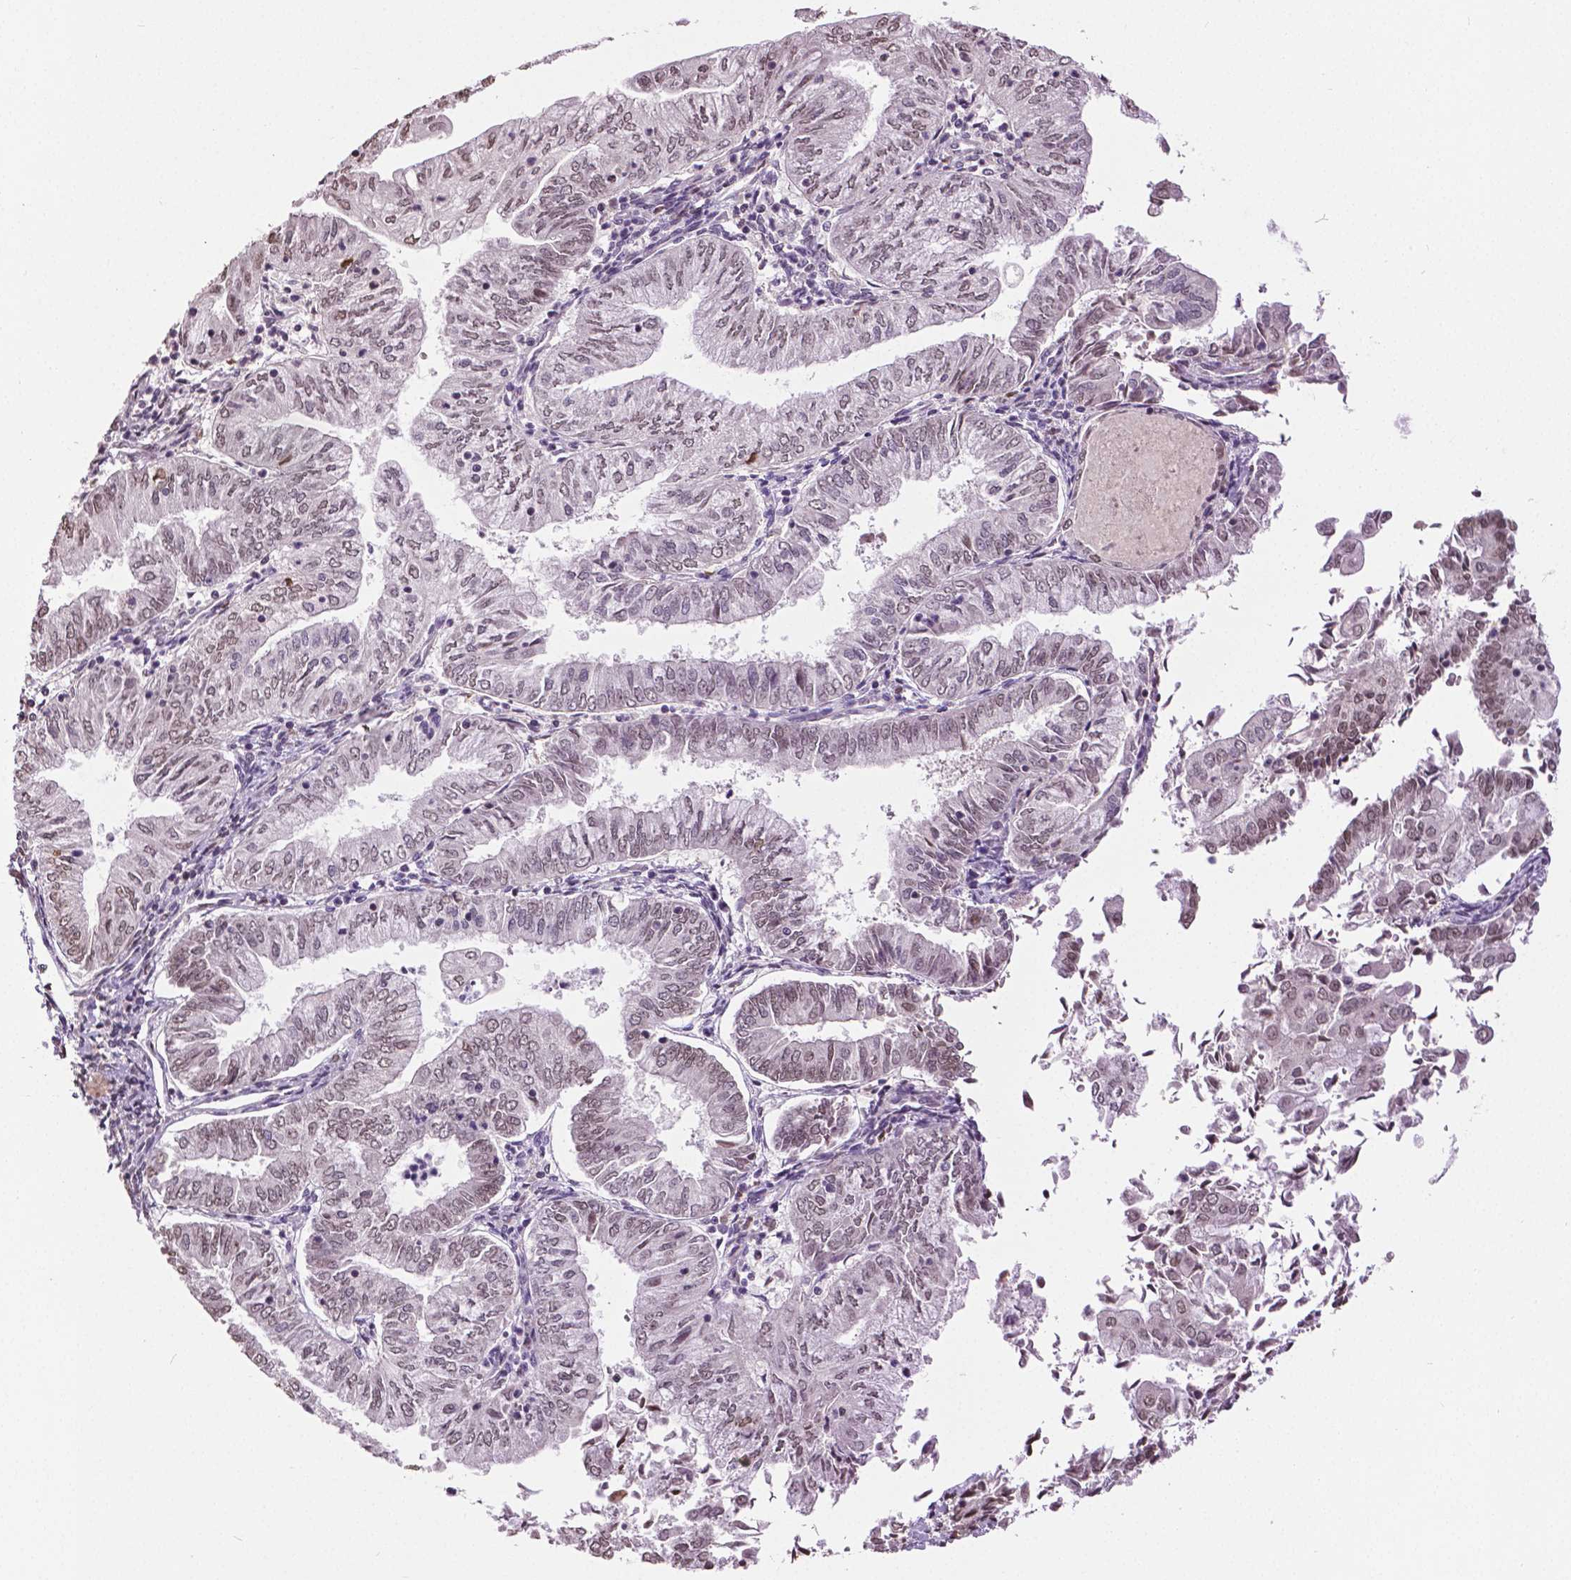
{"staining": {"intensity": "weak", "quantity": "25%-75%", "location": "nuclear"}, "tissue": "endometrial cancer", "cell_type": "Tumor cells", "image_type": "cancer", "snomed": [{"axis": "morphology", "description": "Adenocarcinoma, NOS"}, {"axis": "topography", "description": "Endometrium"}], "caption": "Endometrial adenocarcinoma tissue shows weak nuclear positivity in about 25%-75% of tumor cells (Stains: DAB in brown, nuclei in blue, Microscopy: brightfield microscopy at high magnification).", "gene": "DLX5", "patient": {"sex": "female", "age": 55}}